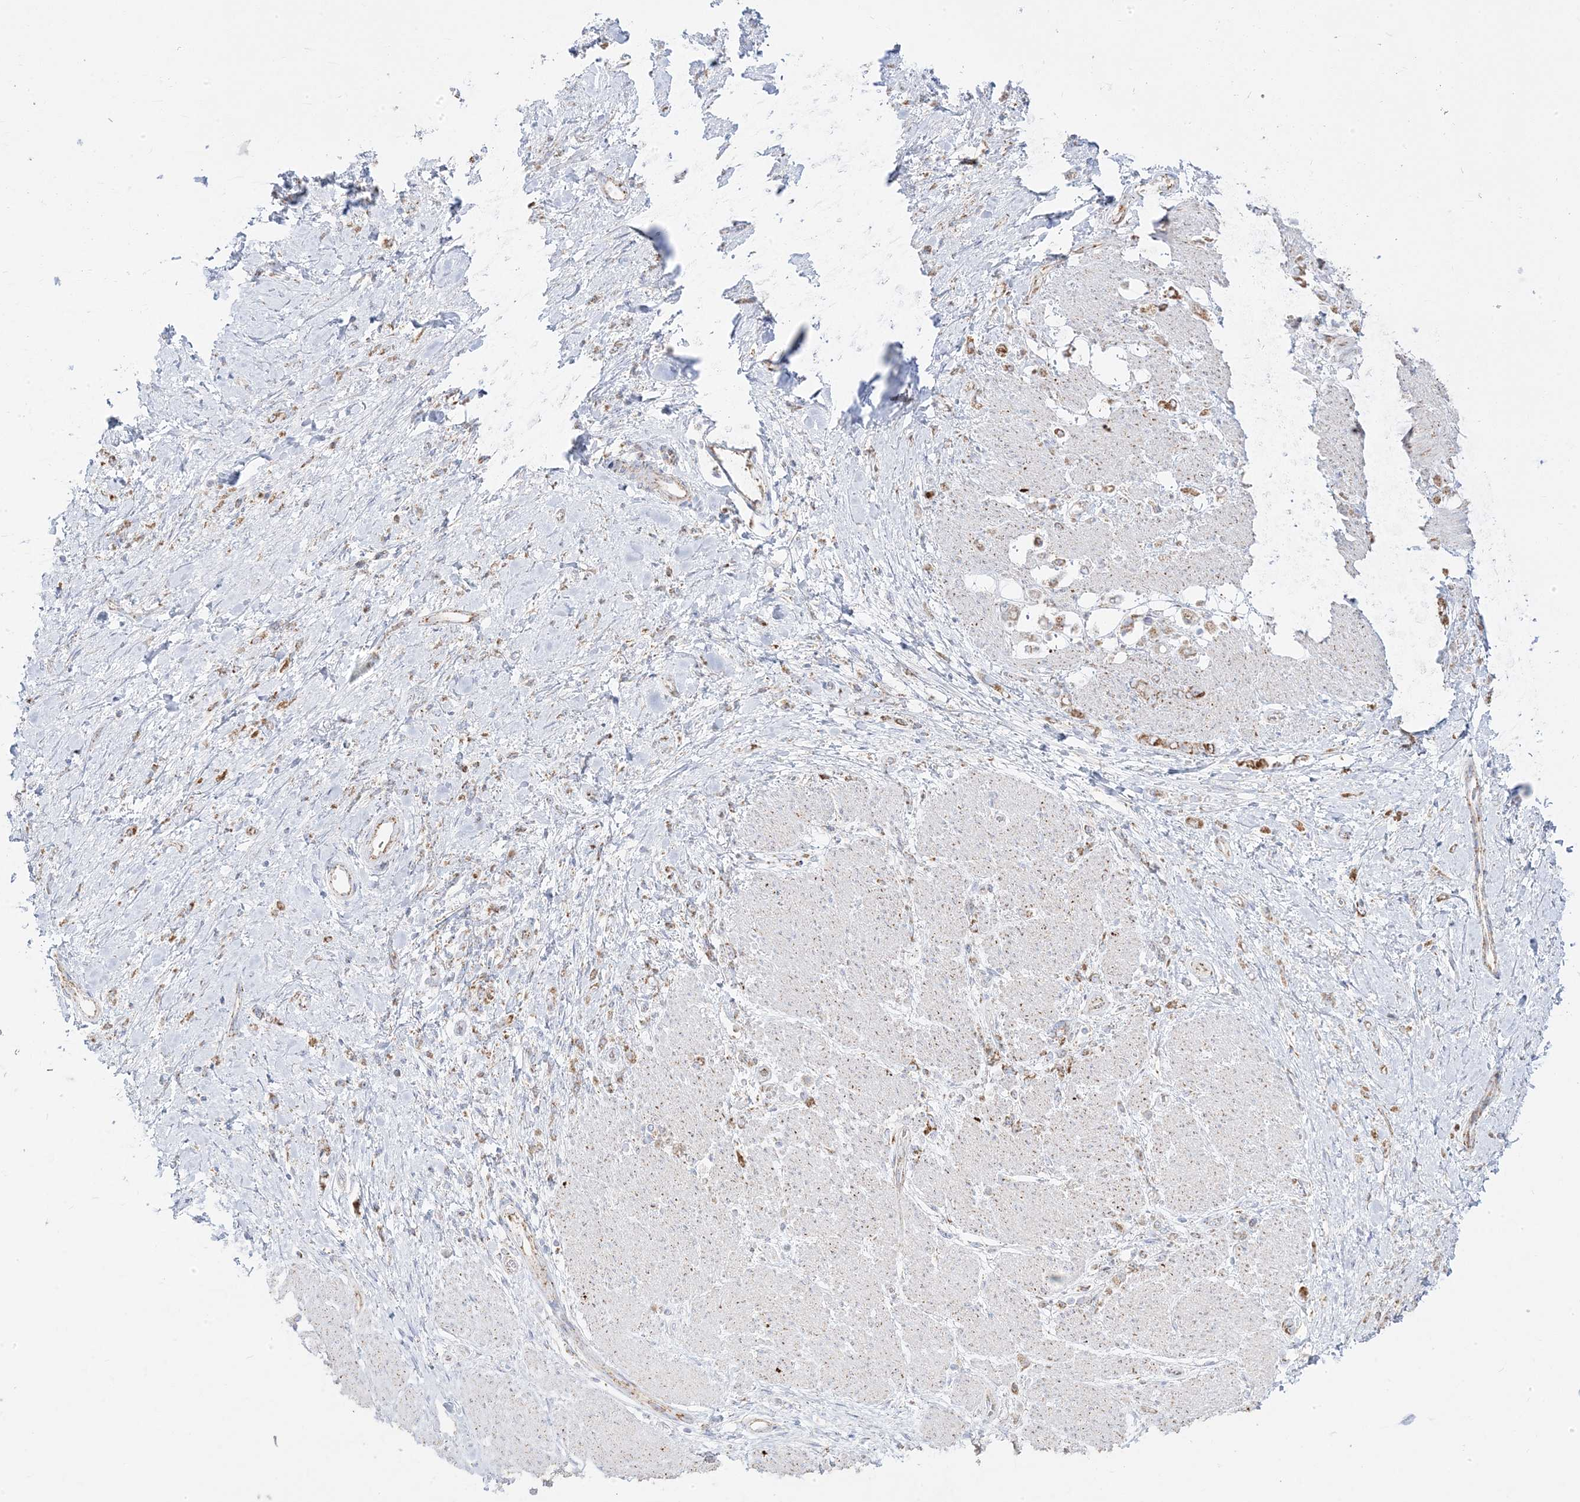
{"staining": {"intensity": "moderate", "quantity": "25%-75%", "location": "cytoplasmic/membranous"}, "tissue": "stomach cancer", "cell_type": "Tumor cells", "image_type": "cancer", "snomed": [{"axis": "morphology", "description": "Adenocarcinoma, NOS"}, {"axis": "topography", "description": "Stomach"}], "caption": "Immunohistochemical staining of human stomach cancer demonstrates medium levels of moderate cytoplasmic/membranous protein expression in about 25%-75% of tumor cells.", "gene": "PCCB", "patient": {"sex": "female", "age": 60}}